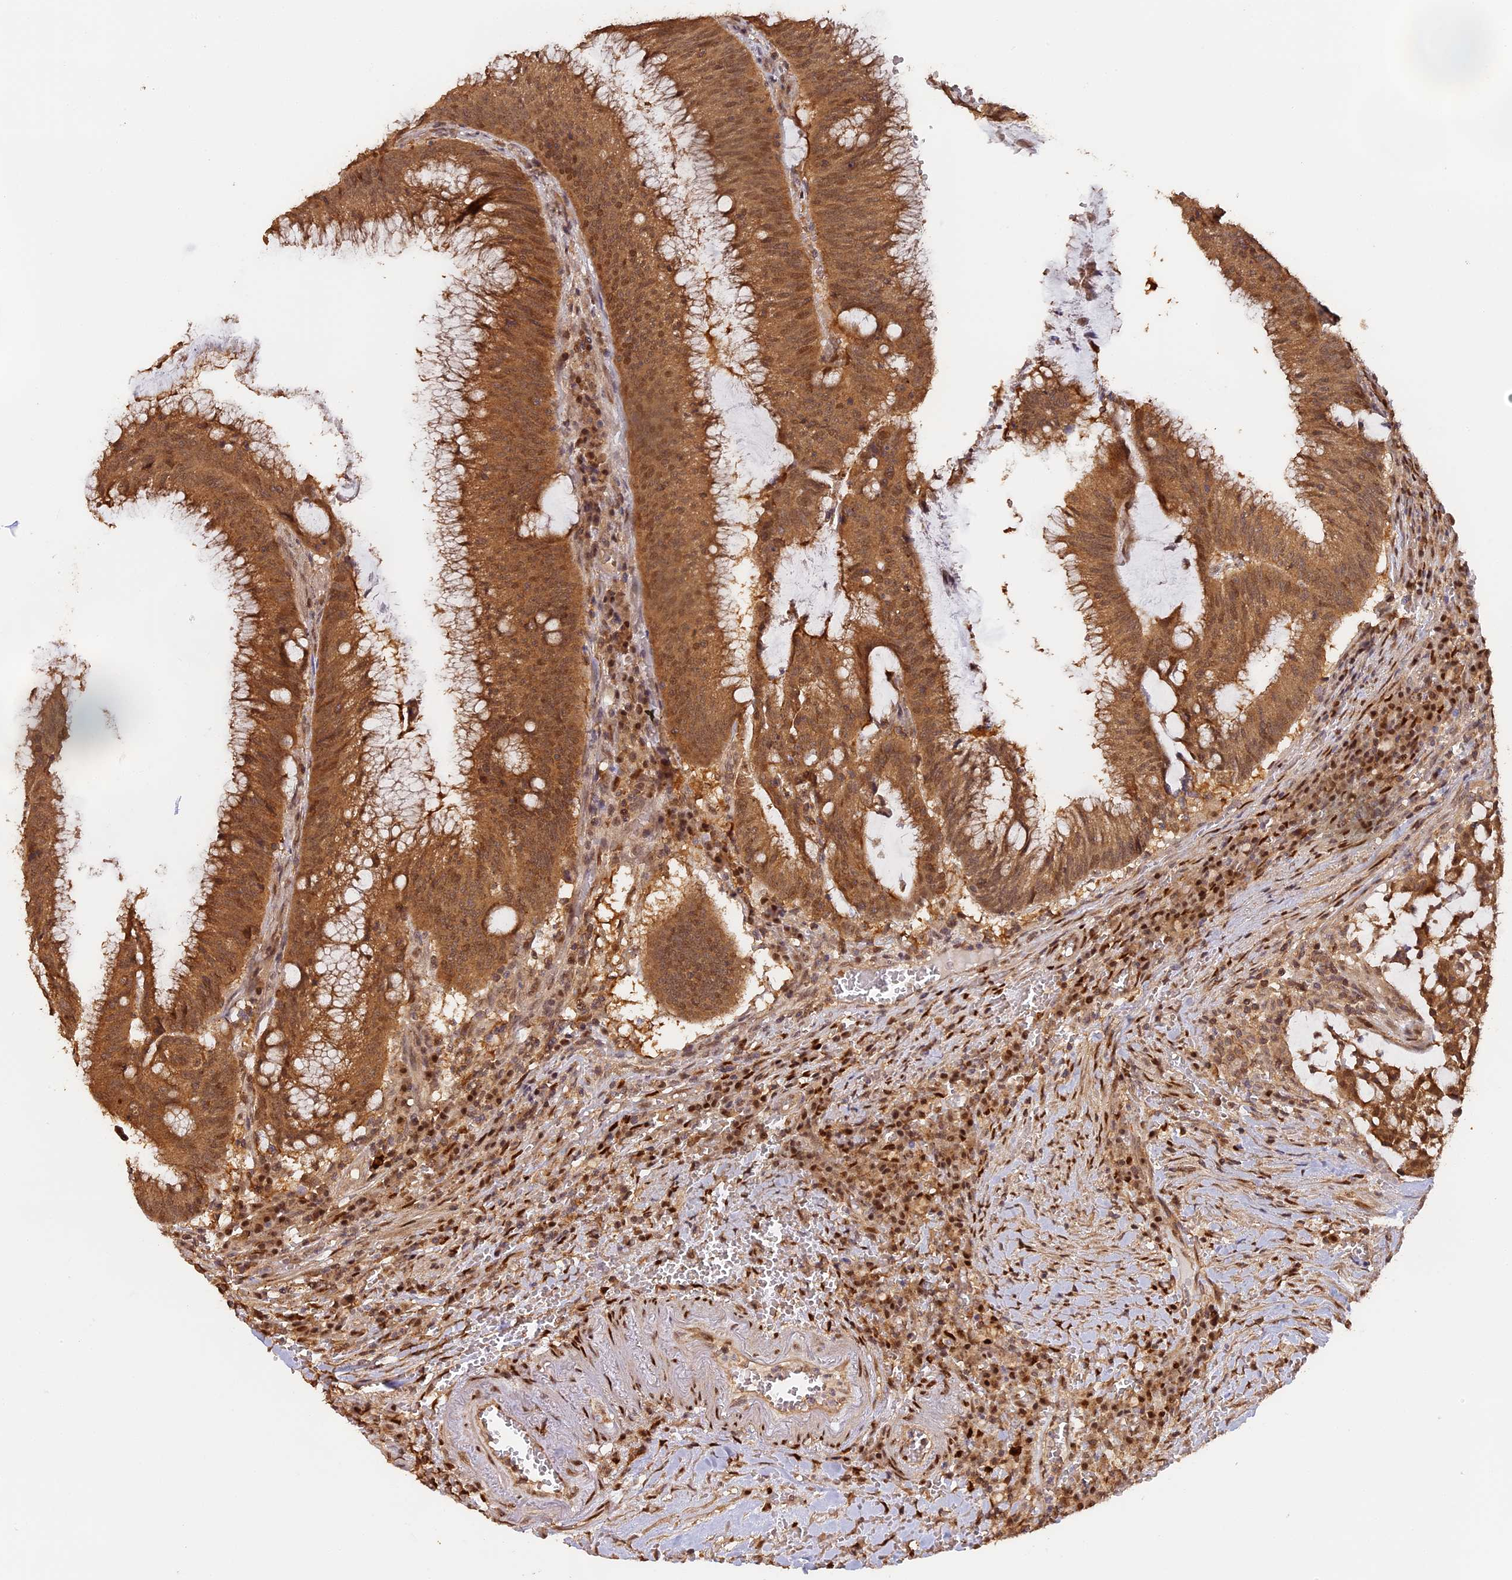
{"staining": {"intensity": "moderate", "quantity": ">75%", "location": "cytoplasmic/membranous,nuclear"}, "tissue": "colorectal cancer", "cell_type": "Tumor cells", "image_type": "cancer", "snomed": [{"axis": "morphology", "description": "Adenocarcinoma, NOS"}, {"axis": "topography", "description": "Rectum"}], "caption": "The micrograph displays a brown stain indicating the presence of a protein in the cytoplasmic/membranous and nuclear of tumor cells in colorectal adenocarcinoma. (DAB (3,3'-diaminobenzidine) = brown stain, brightfield microscopy at high magnification).", "gene": "MYBL2", "patient": {"sex": "female", "age": 77}}